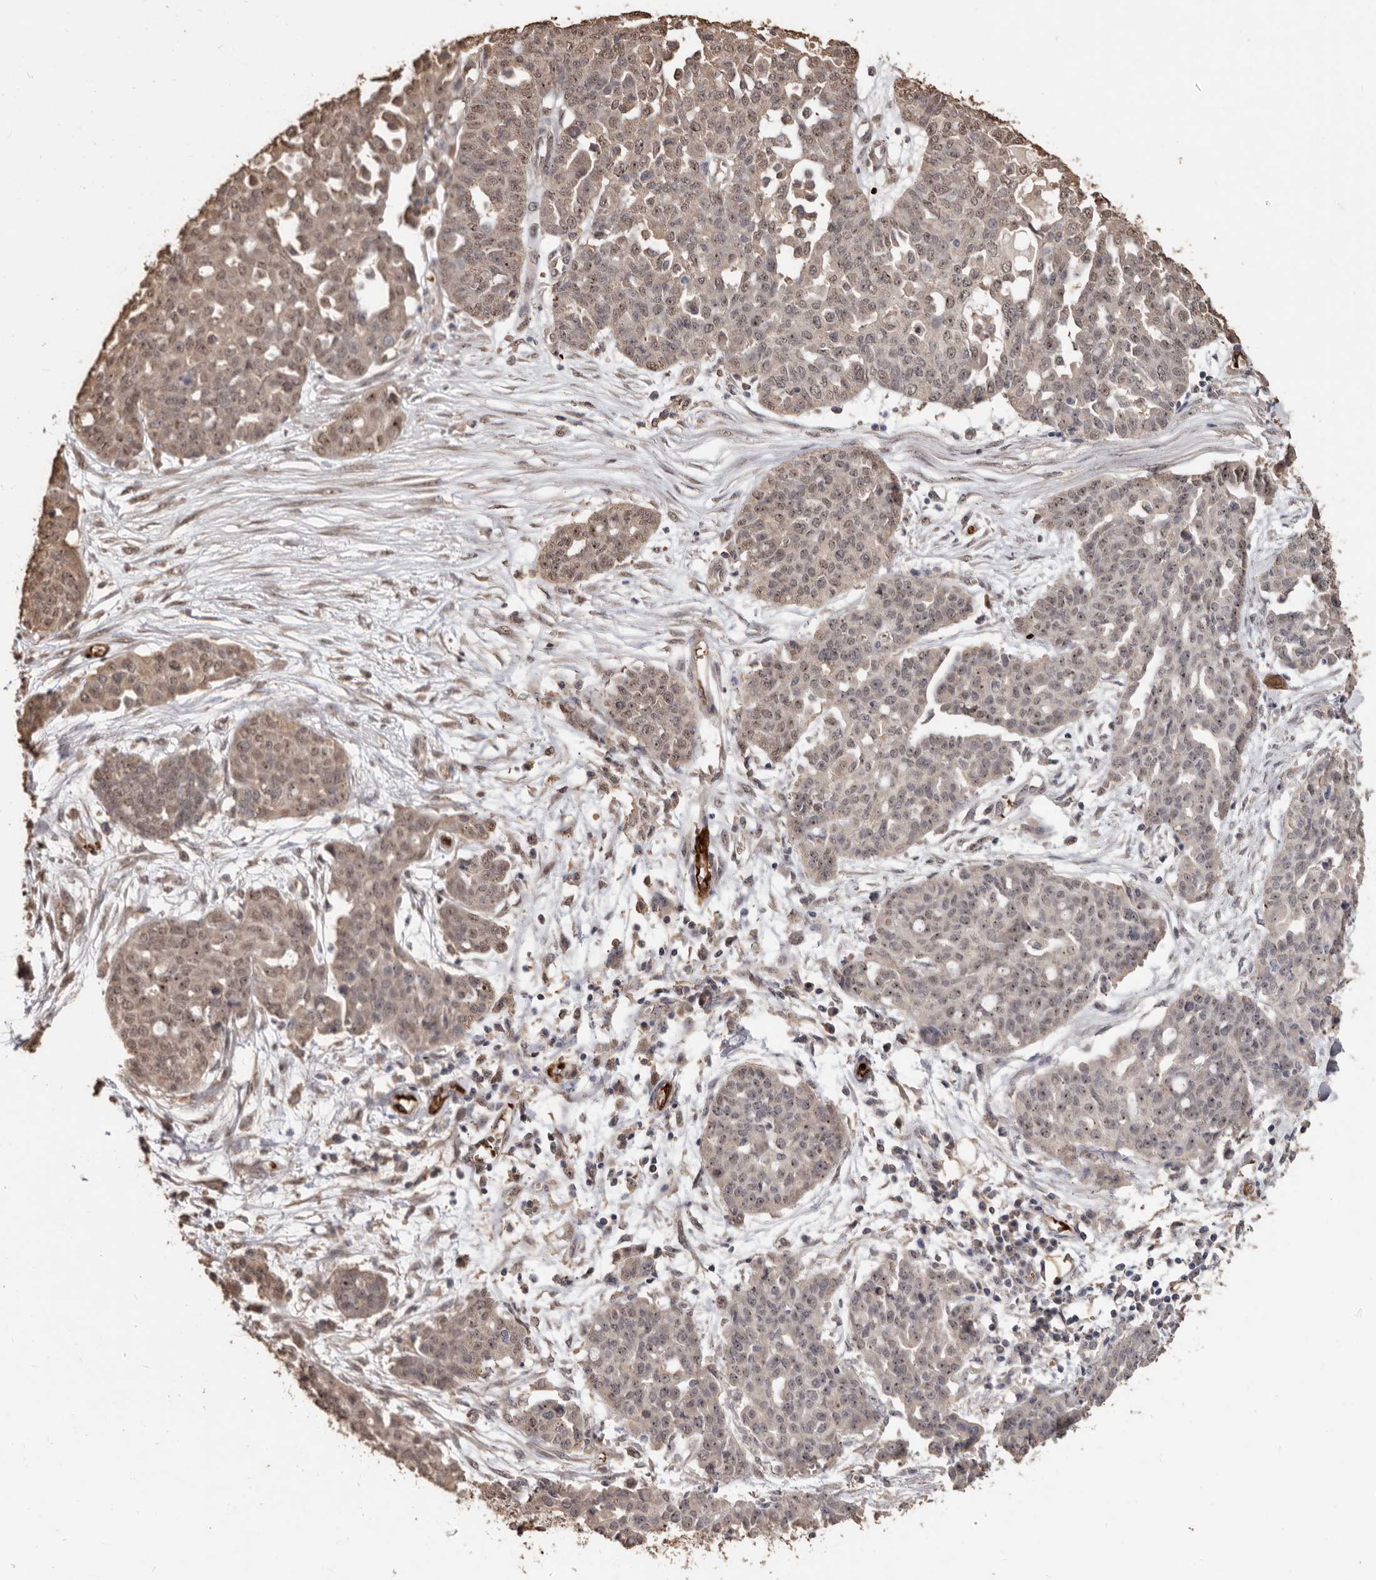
{"staining": {"intensity": "weak", "quantity": "25%-75%", "location": "cytoplasmic/membranous,nuclear"}, "tissue": "ovarian cancer", "cell_type": "Tumor cells", "image_type": "cancer", "snomed": [{"axis": "morphology", "description": "Cystadenocarcinoma, serous, NOS"}, {"axis": "topography", "description": "Soft tissue"}, {"axis": "topography", "description": "Ovary"}], "caption": "Protein staining demonstrates weak cytoplasmic/membranous and nuclear positivity in about 25%-75% of tumor cells in serous cystadenocarcinoma (ovarian). The staining was performed using DAB, with brown indicating positive protein expression. Nuclei are stained blue with hematoxylin.", "gene": "GRAMD2A", "patient": {"sex": "female", "age": 57}}